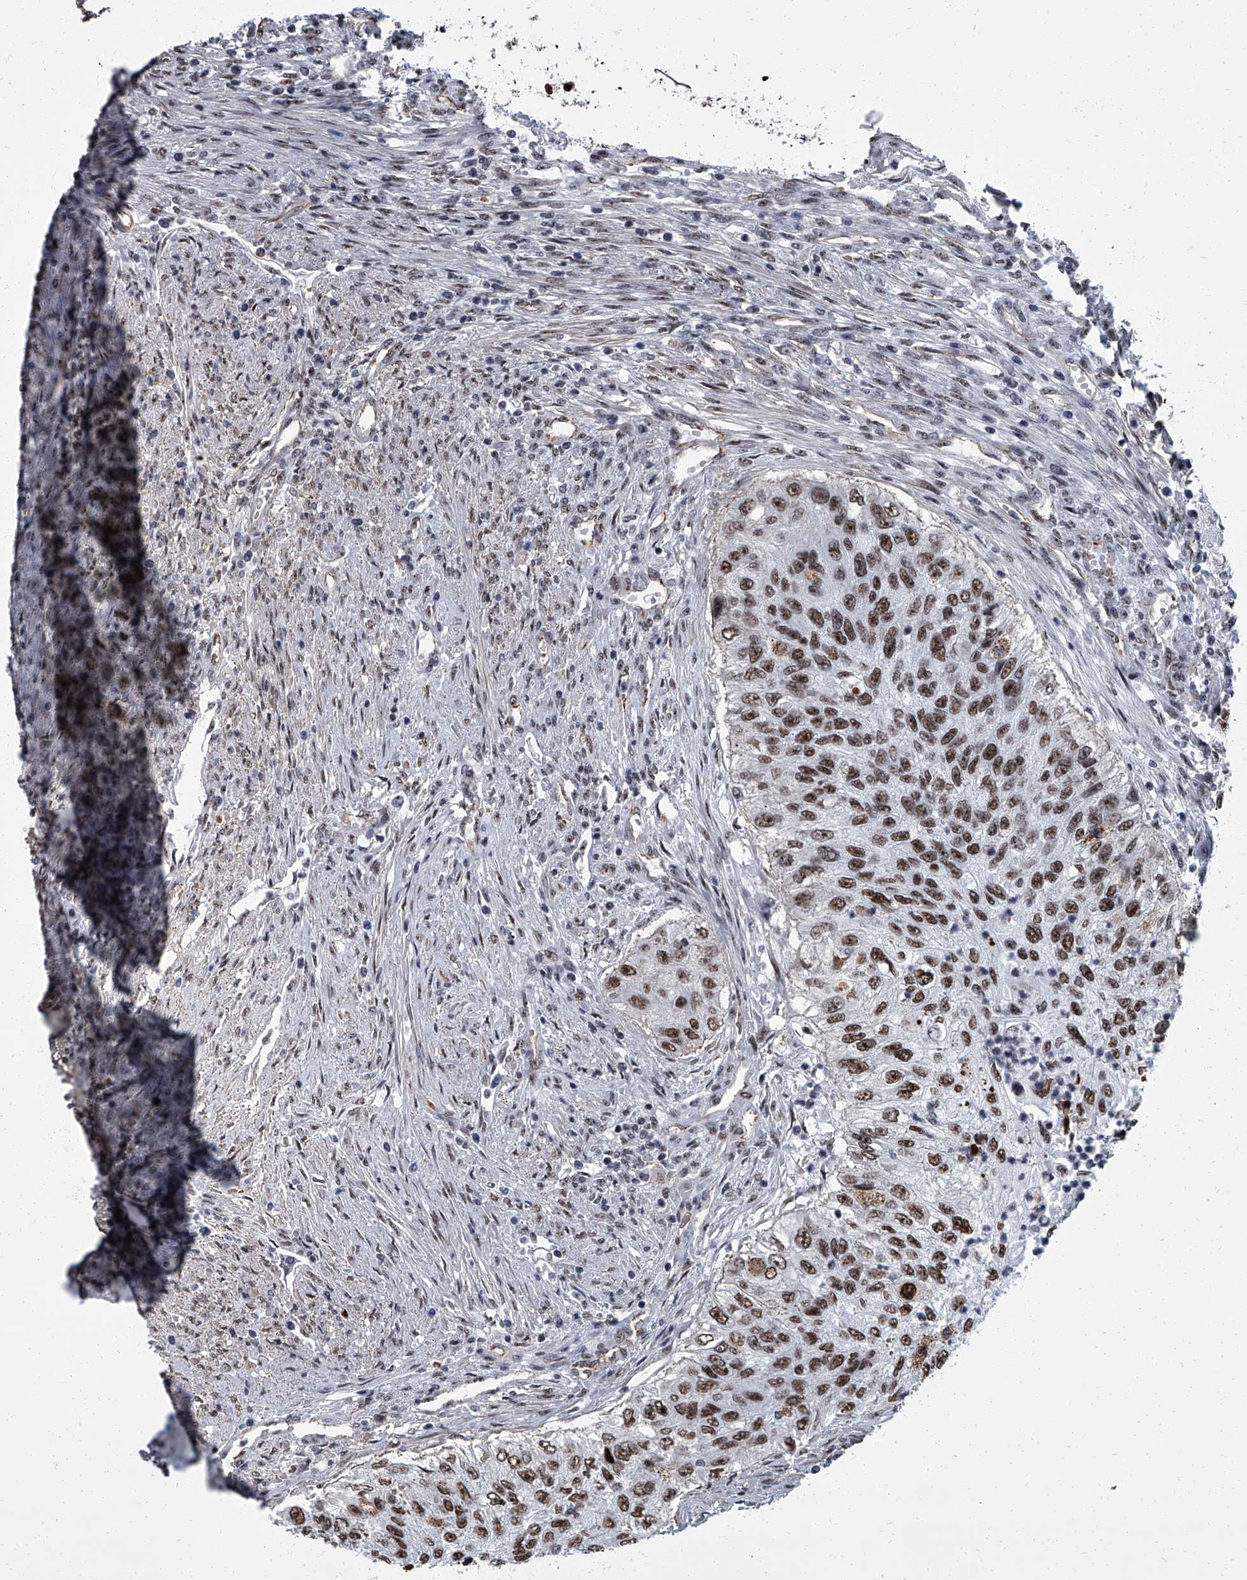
{"staining": {"intensity": "strong", "quantity": ">75%", "location": "nuclear"}, "tissue": "urothelial cancer", "cell_type": "Tumor cells", "image_type": "cancer", "snomed": [{"axis": "morphology", "description": "Urothelial carcinoma, High grade"}, {"axis": "topography", "description": "Urinary bladder"}], "caption": "Immunohistochemical staining of human urothelial carcinoma (high-grade) shows high levels of strong nuclear staining in approximately >75% of tumor cells.", "gene": "ZNF518B", "patient": {"sex": "female", "age": 60}}